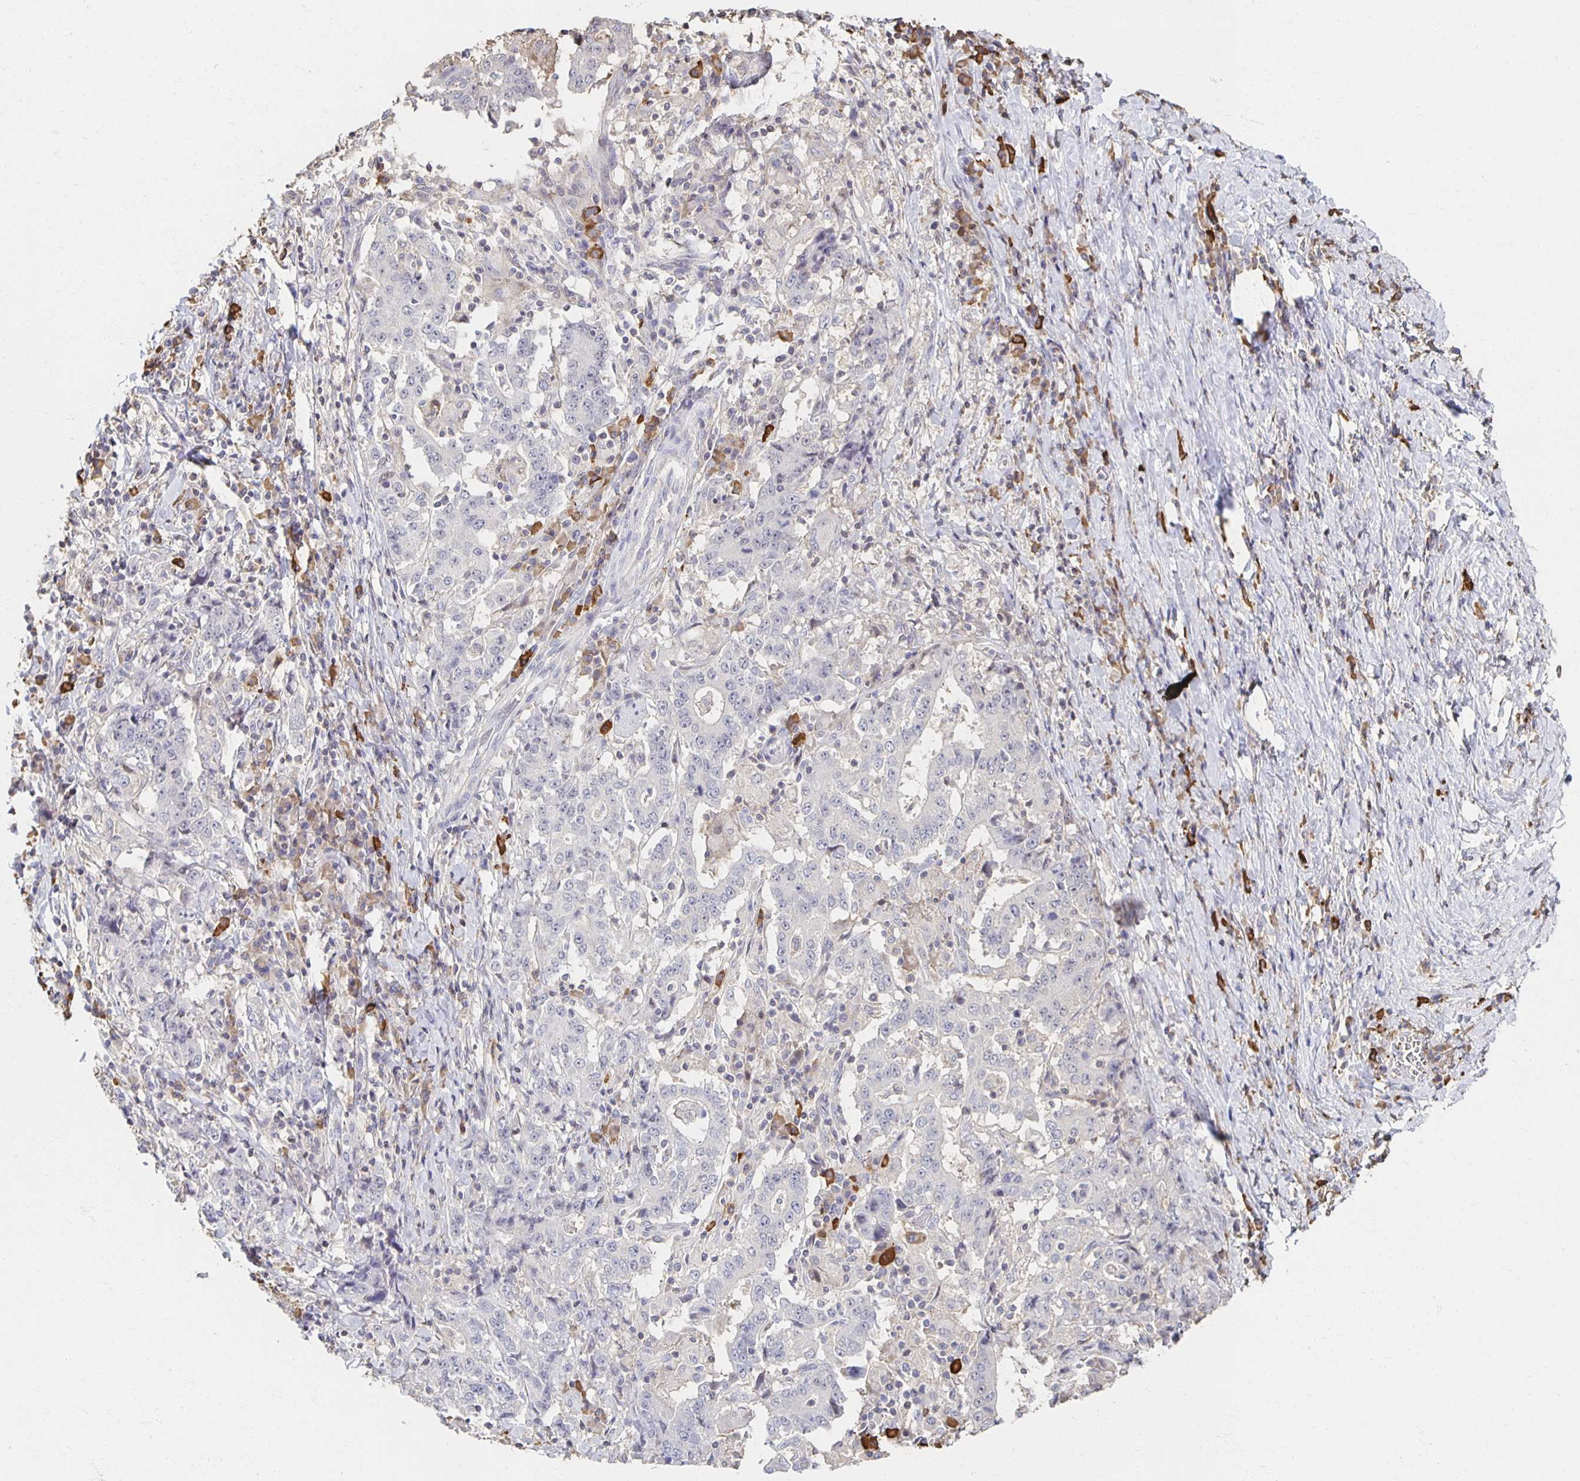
{"staining": {"intensity": "negative", "quantity": "none", "location": "none"}, "tissue": "stomach cancer", "cell_type": "Tumor cells", "image_type": "cancer", "snomed": [{"axis": "morphology", "description": "Normal tissue, NOS"}, {"axis": "morphology", "description": "Adenocarcinoma, NOS"}, {"axis": "topography", "description": "Stomach, upper"}, {"axis": "topography", "description": "Stomach"}], "caption": "This is a photomicrograph of IHC staining of stomach adenocarcinoma, which shows no positivity in tumor cells.", "gene": "ZNF692", "patient": {"sex": "male", "age": 59}}